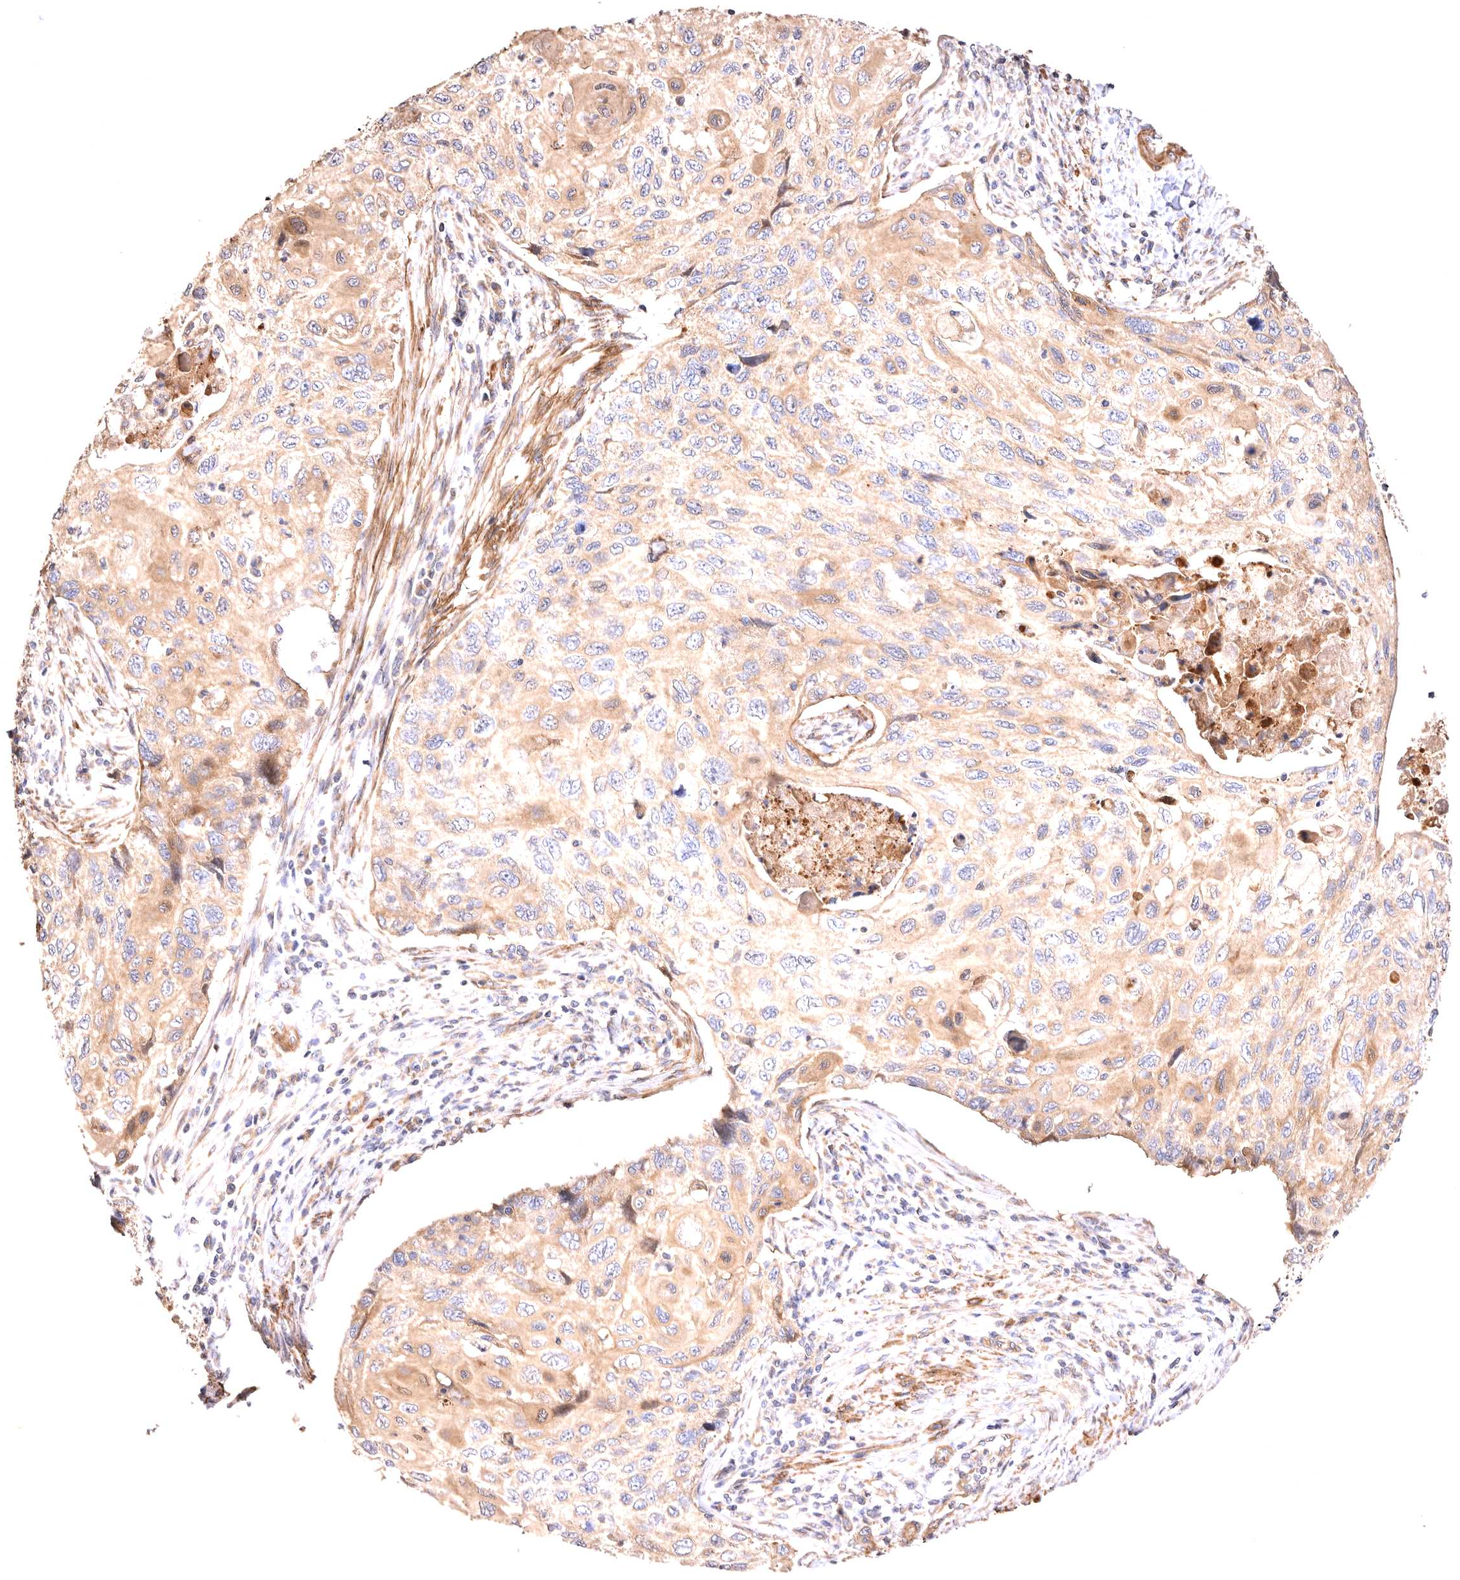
{"staining": {"intensity": "moderate", "quantity": ">75%", "location": "cytoplasmic/membranous"}, "tissue": "cervical cancer", "cell_type": "Tumor cells", "image_type": "cancer", "snomed": [{"axis": "morphology", "description": "Squamous cell carcinoma, NOS"}, {"axis": "topography", "description": "Cervix"}], "caption": "Moderate cytoplasmic/membranous positivity is seen in about >75% of tumor cells in squamous cell carcinoma (cervical).", "gene": "VPS45", "patient": {"sex": "female", "age": 70}}